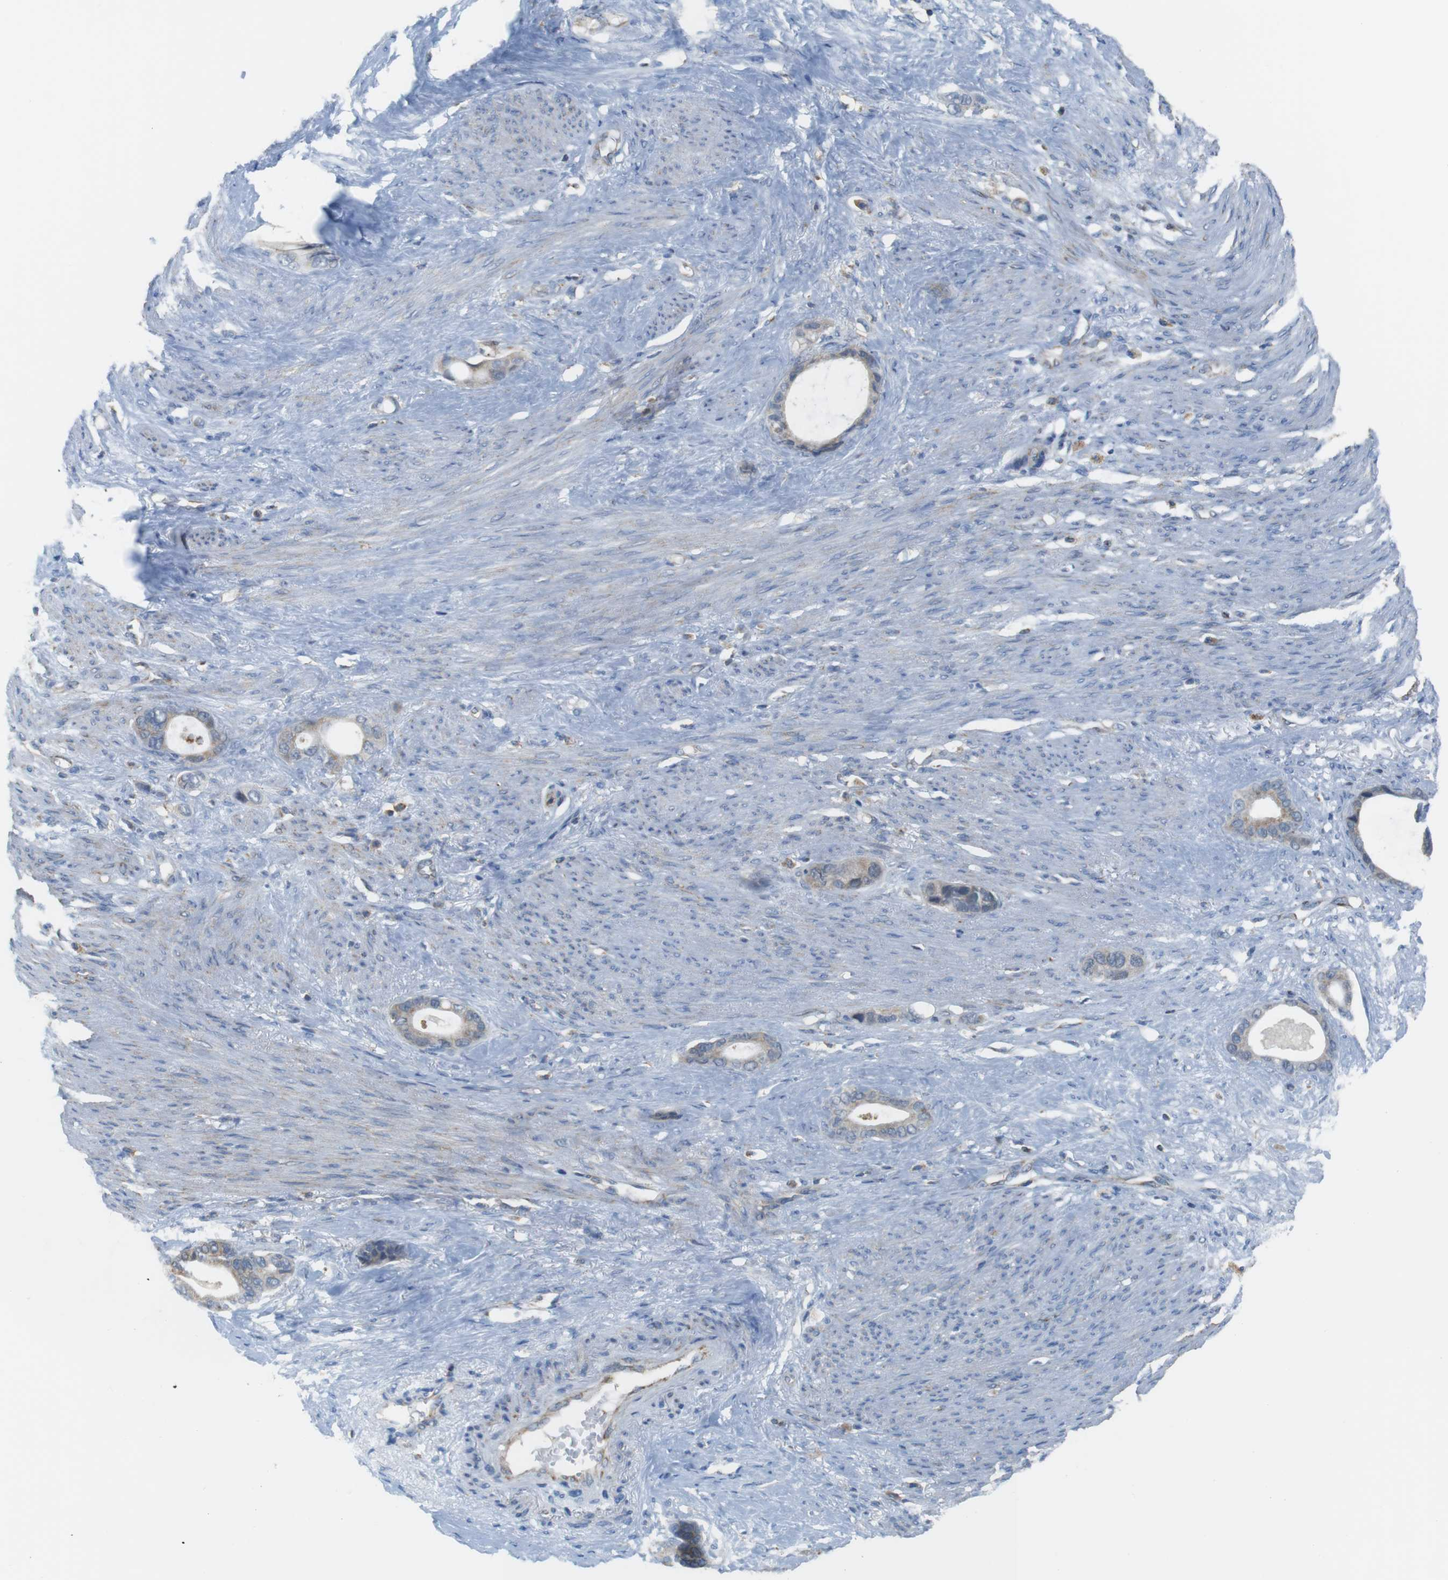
{"staining": {"intensity": "weak", "quantity": "<25%", "location": "cytoplasmic/membranous"}, "tissue": "stomach cancer", "cell_type": "Tumor cells", "image_type": "cancer", "snomed": [{"axis": "morphology", "description": "Adenocarcinoma, NOS"}, {"axis": "topography", "description": "Stomach"}], "caption": "High magnification brightfield microscopy of adenocarcinoma (stomach) stained with DAB (brown) and counterstained with hematoxylin (blue): tumor cells show no significant staining.", "gene": "GRIK2", "patient": {"sex": "female", "age": 75}}